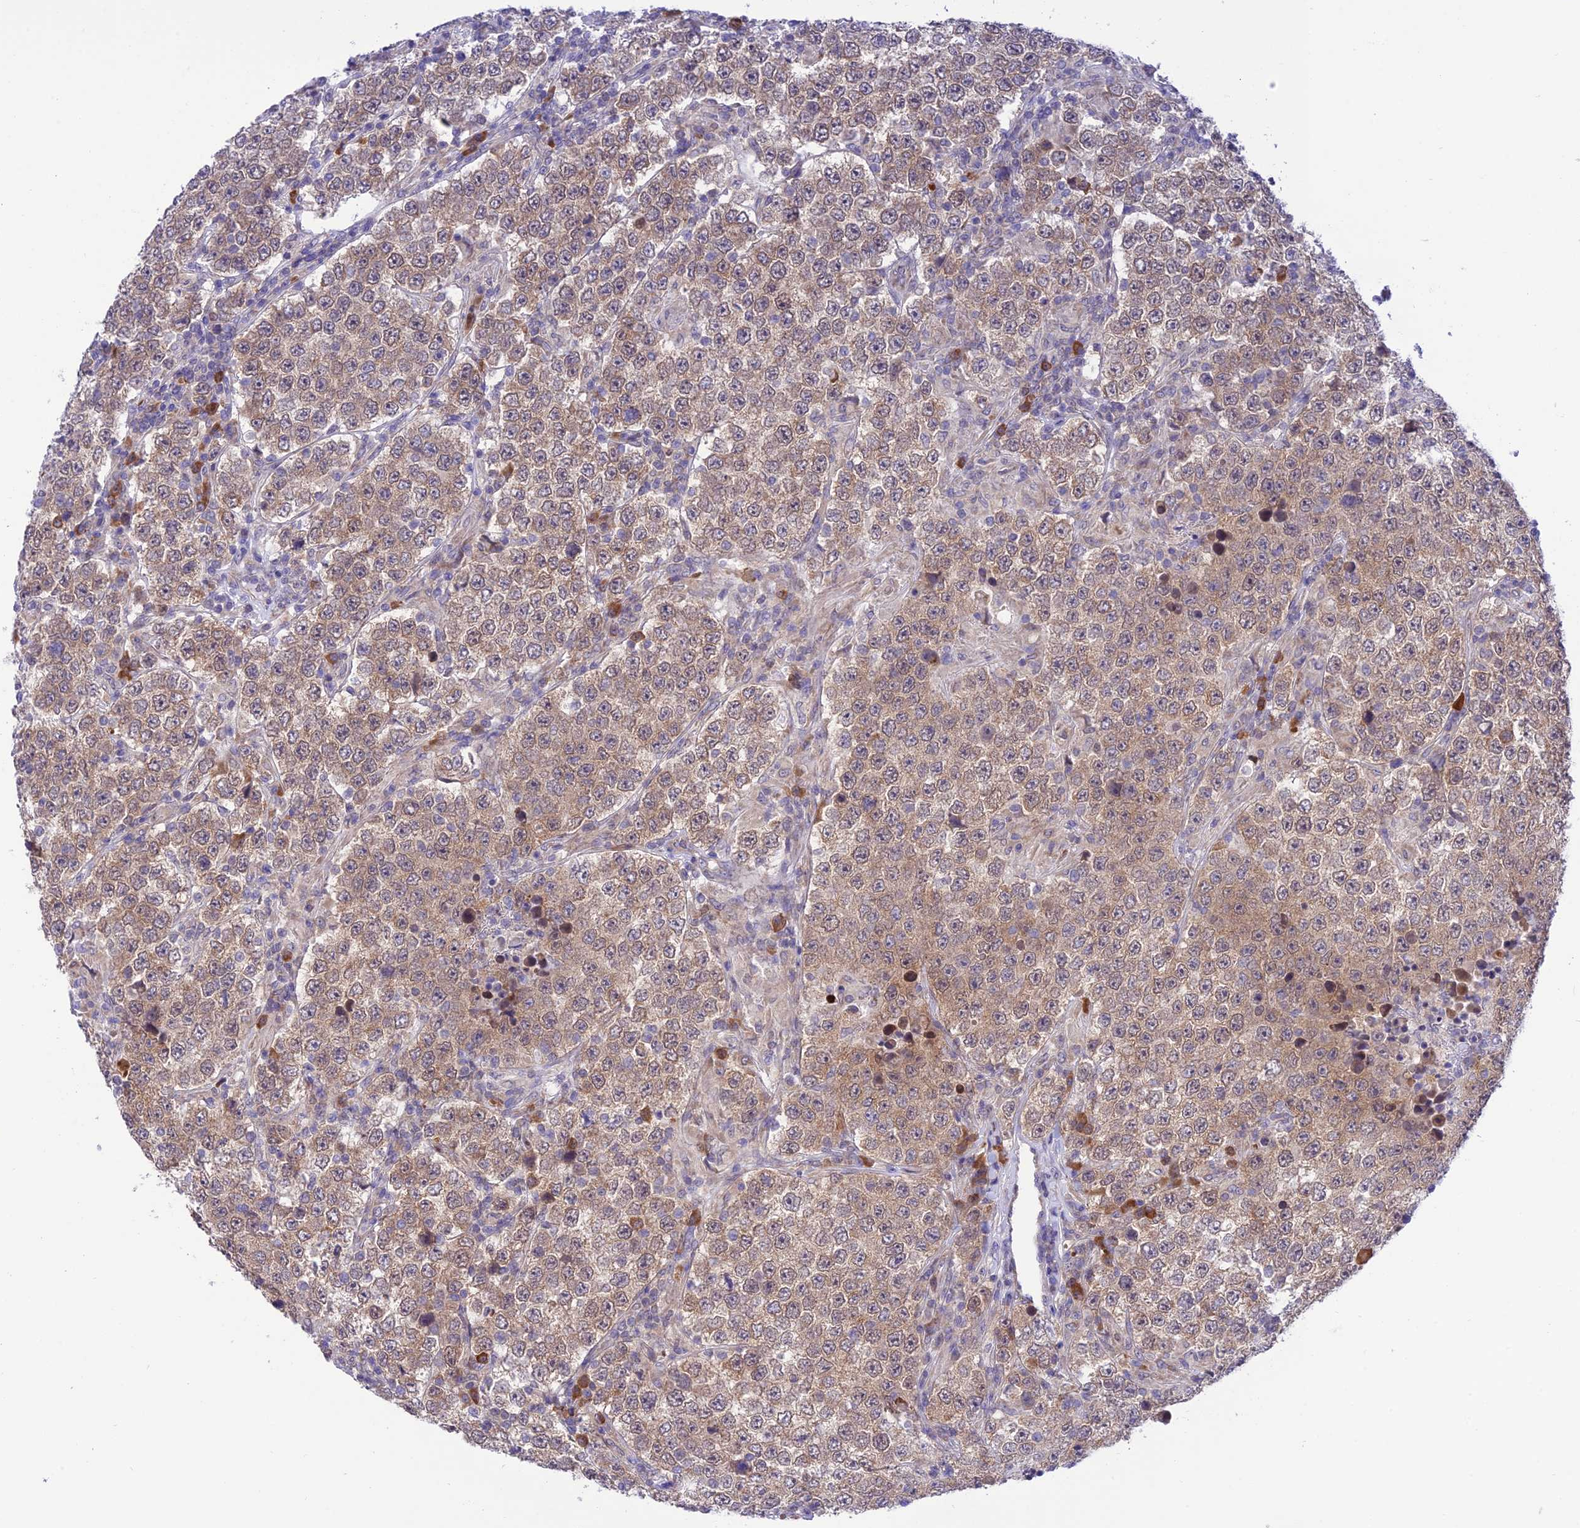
{"staining": {"intensity": "weak", "quantity": "25%-75%", "location": "cytoplasmic/membranous"}, "tissue": "testis cancer", "cell_type": "Tumor cells", "image_type": "cancer", "snomed": [{"axis": "morphology", "description": "Normal tissue, NOS"}, {"axis": "morphology", "description": "Urothelial carcinoma, High grade"}, {"axis": "morphology", "description": "Seminoma, NOS"}, {"axis": "morphology", "description": "Carcinoma, Embryonal, NOS"}, {"axis": "topography", "description": "Urinary bladder"}, {"axis": "topography", "description": "Testis"}], "caption": "About 25%-75% of tumor cells in testis cancer (embryonal carcinoma) show weak cytoplasmic/membranous protein positivity as visualized by brown immunohistochemical staining.", "gene": "RNF126", "patient": {"sex": "male", "age": 41}}